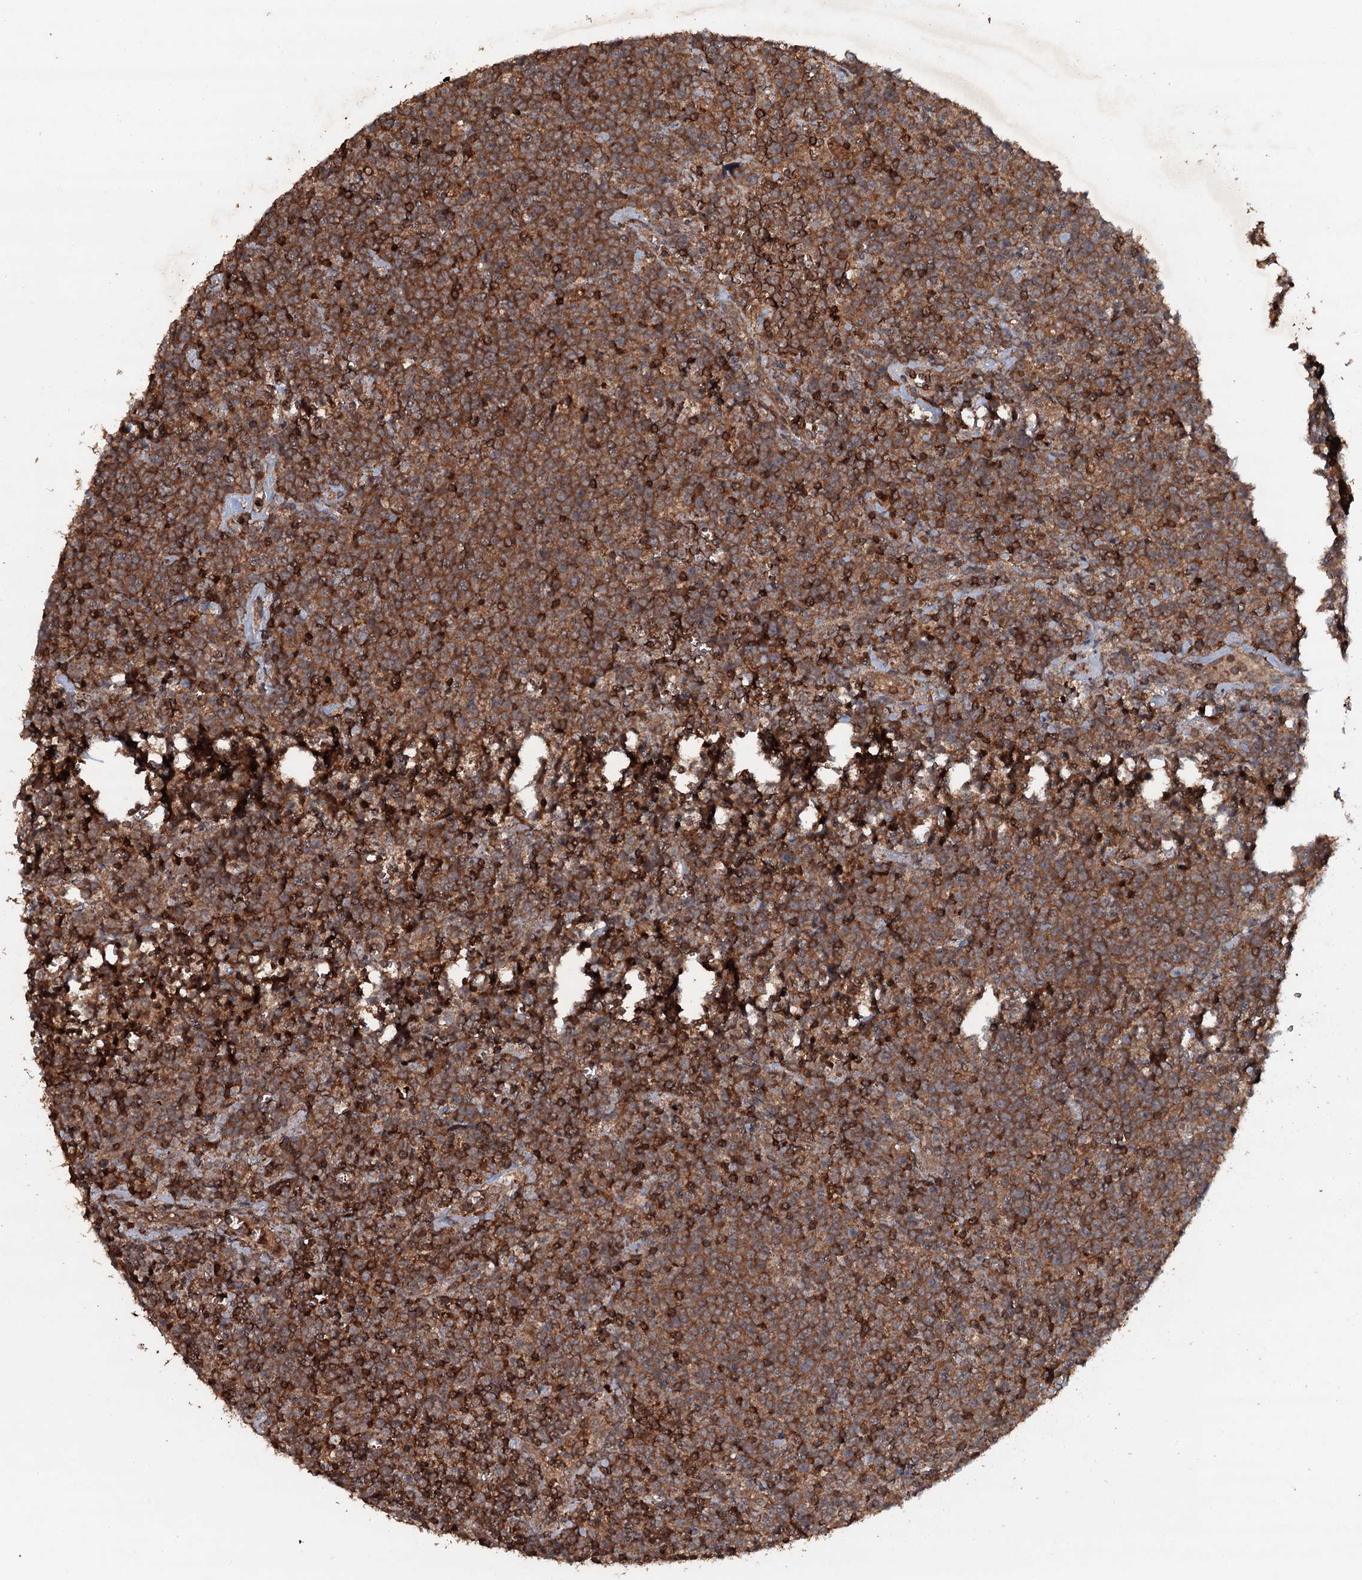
{"staining": {"intensity": "moderate", "quantity": ">75%", "location": "cytoplasmic/membranous"}, "tissue": "lymphoma", "cell_type": "Tumor cells", "image_type": "cancer", "snomed": [{"axis": "morphology", "description": "Malignant lymphoma, non-Hodgkin's type, High grade"}, {"axis": "topography", "description": "Lymph node"}], "caption": "Immunohistochemistry (IHC) staining of malignant lymphoma, non-Hodgkin's type (high-grade), which demonstrates medium levels of moderate cytoplasmic/membranous staining in approximately >75% of tumor cells indicating moderate cytoplasmic/membranous protein positivity. The staining was performed using DAB (brown) for protein detection and nuclei were counterstained in hematoxylin (blue).", "gene": "ADGRG3", "patient": {"sex": "male", "age": 61}}